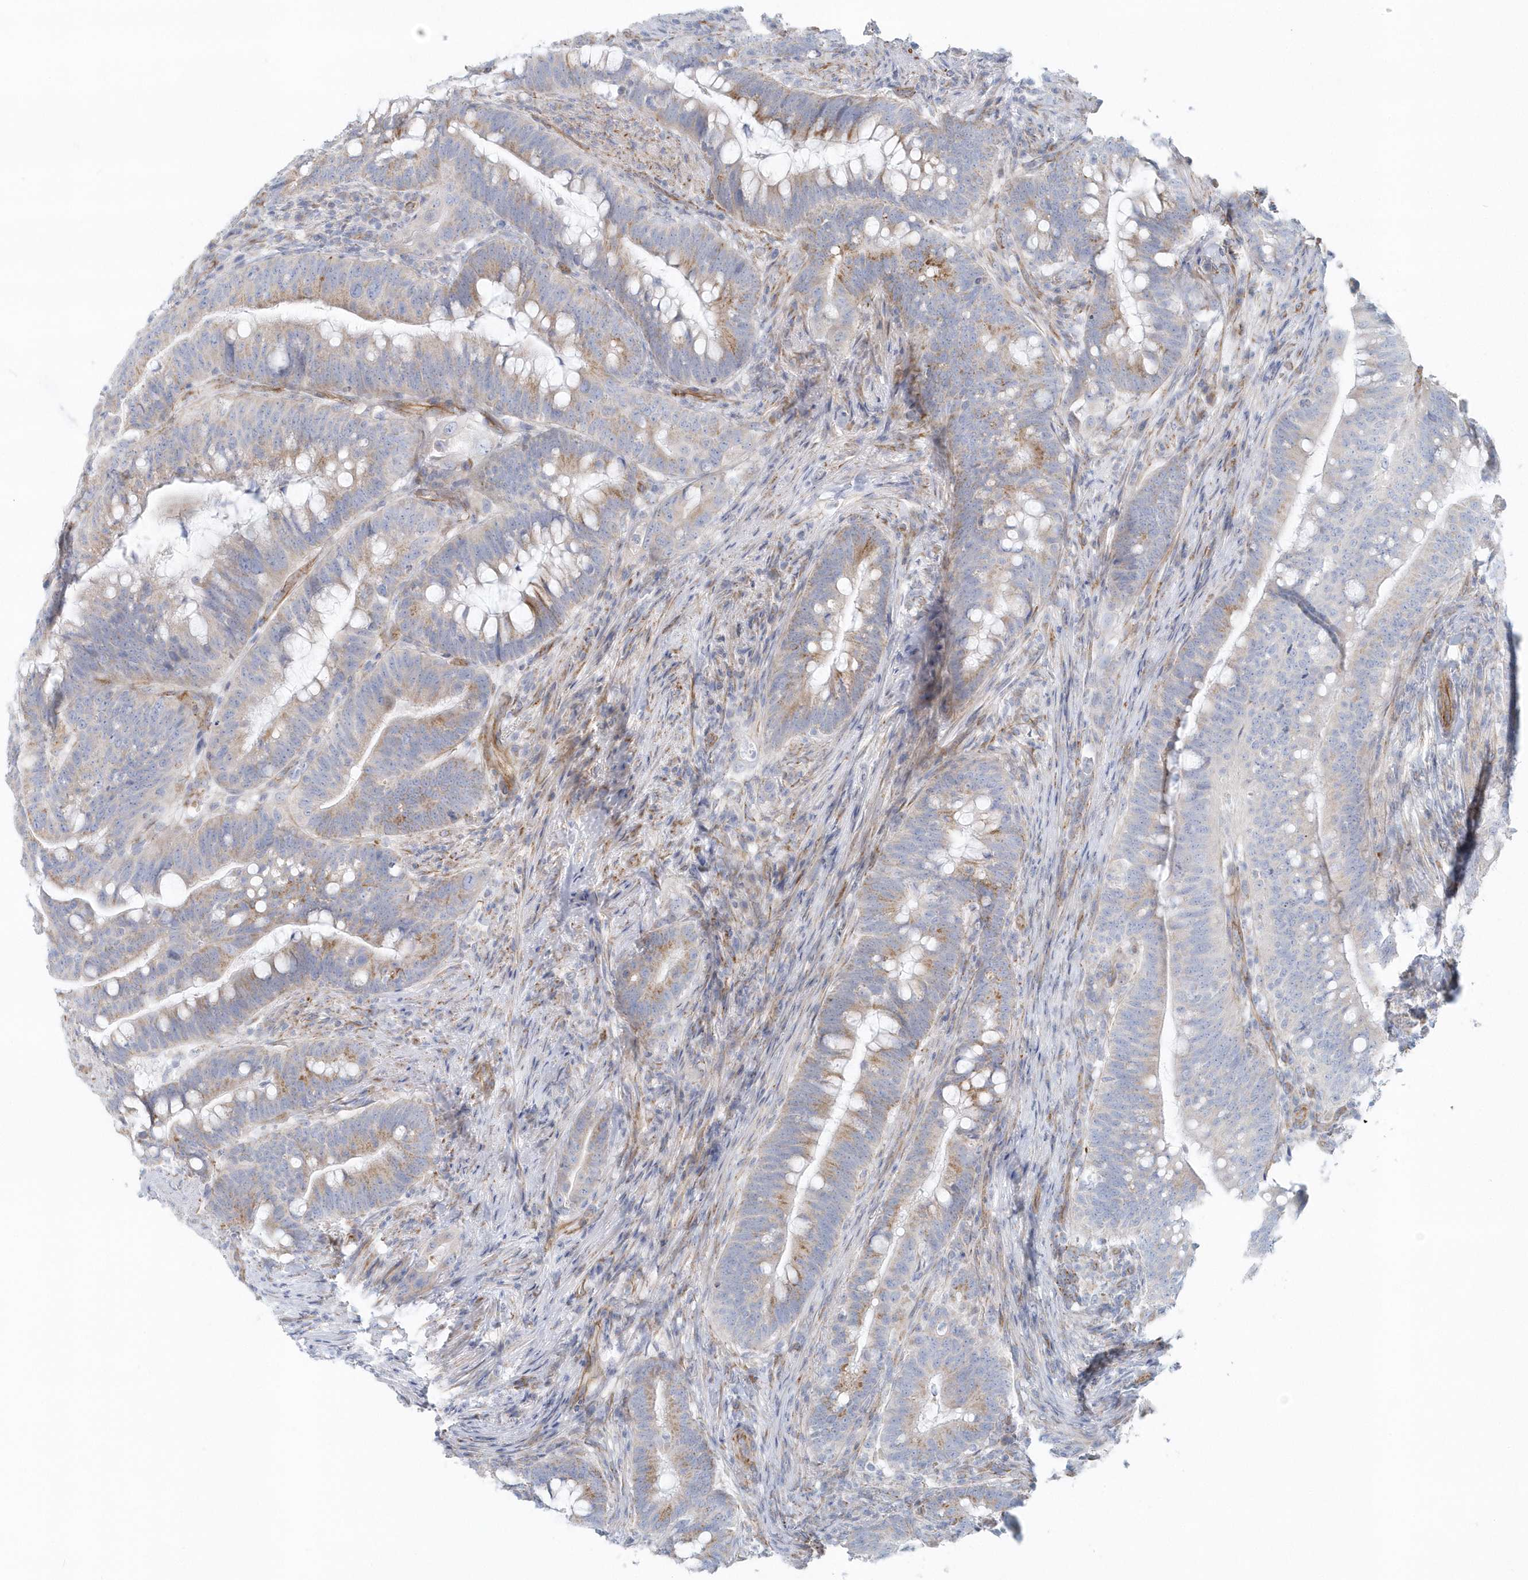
{"staining": {"intensity": "weak", "quantity": "25%-75%", "location": "cytoplasmic/membranous"}, "tissue": "colorectal cancer", "cell_type": "Tumor cells", "image_type": "cancer", "snomed": [{"axis": "morphology", "description": "Adenocarcinoma, NOS"}, {"axis": "topography", "description": "Colon"}], "caption": "Human colorectal adenocarcinoma stained with a brown dye reveals weak cytoplasmic/membranous positive positivity in about 25%-75% of tumor cells.", "gene": "GPR152", "patient": {"sex": "female", "age": 66}}